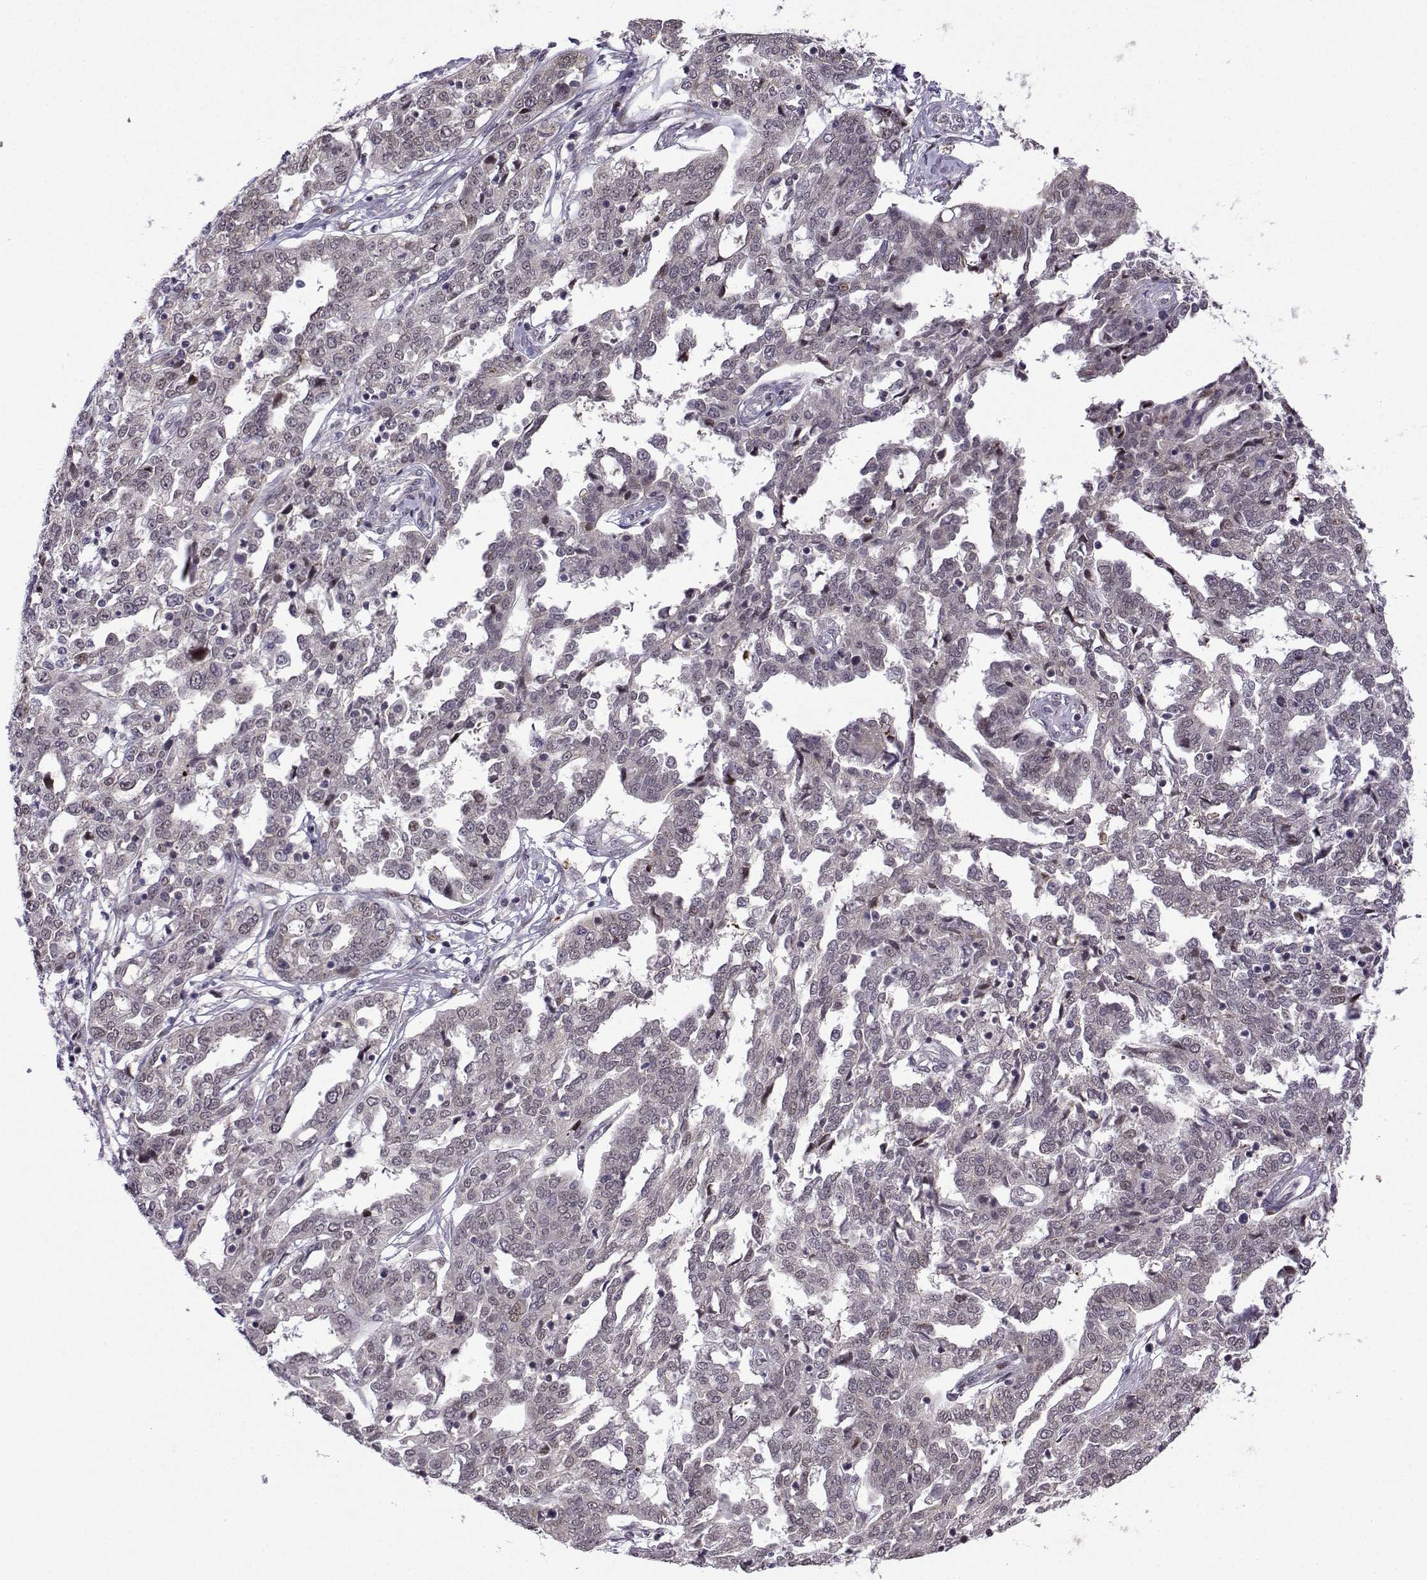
{"staining": {"intensity": "negative", "quantity": "none", "location": "none"}, "tissue": "ovarian cancer", "cell_type": "Tumor cells", "image_type": "cancer", "snomed": [{"axis": "morphology", "description": "Cystadenocarcinoma, serous, NOS"}, {"axis": "topography", "description": "Ovary"}], "caption": "Ovarian cancer was stained to show a protein in brown. There is no significant staining in tumor cells.", "gene": "FGF3", "patient": {"sex": "female", "age": 67}}